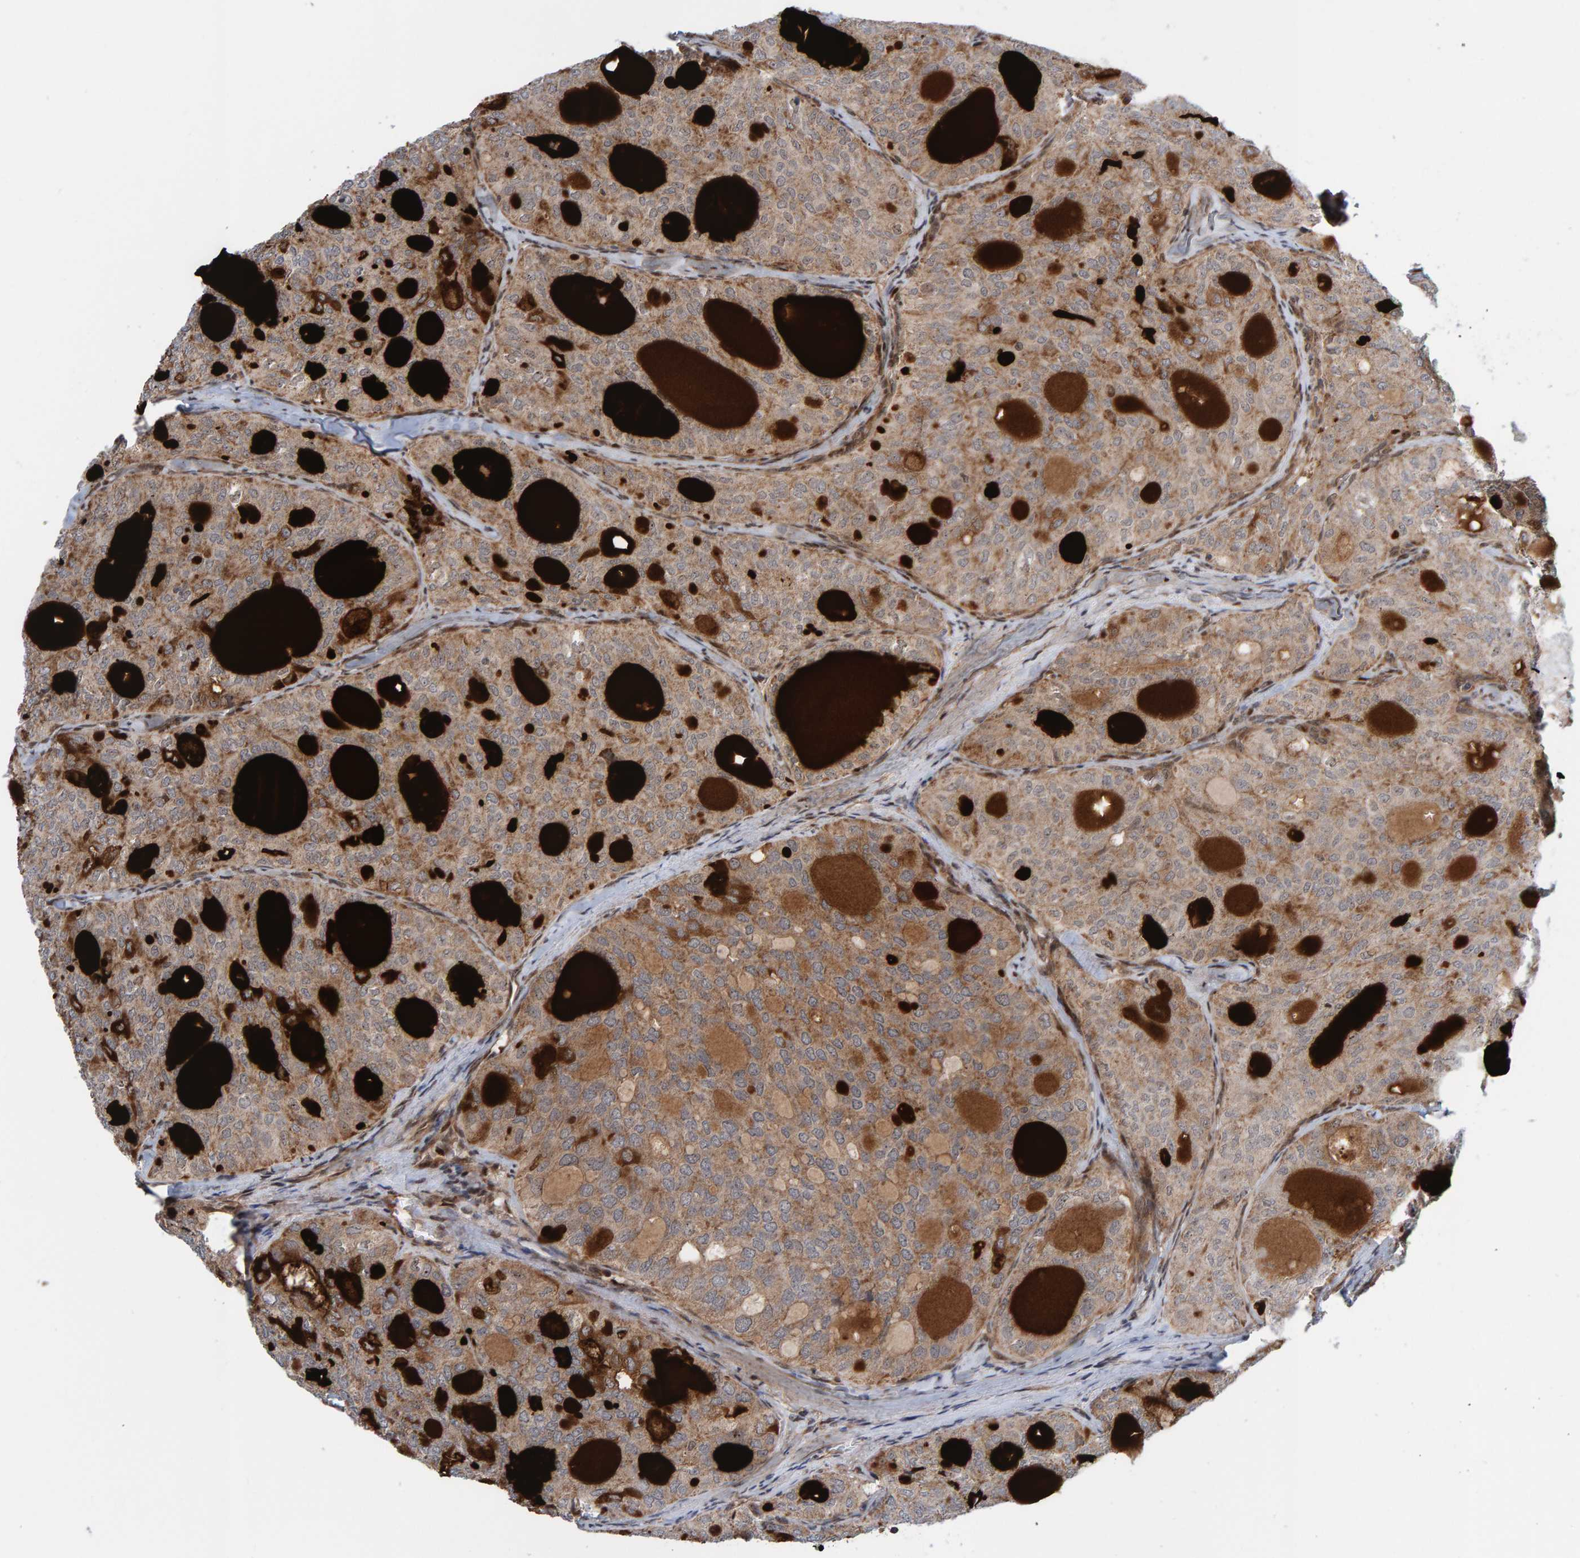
{"staining": {"intensity": "weak", "quantity": ">75%", "location": "cytoplasmic/membranous"}, "tissue": "thyroid cancer", "cell_type": "Tumor cells", "image_type": "cancer", "snomed": [{"axis": "morphology", "description": "Follicular adenoma carcinoma, NOS"}, {"axis": "topography", "description": "Thyroid gland"}], "caption": "A micrograph of human thyroid cancer stained for a protein demonstrates weak cytoplasmic/membranous brown staining in tumor cells.", "gene": "ZNF366", "patient": {"sex": "male", "age": 75}}